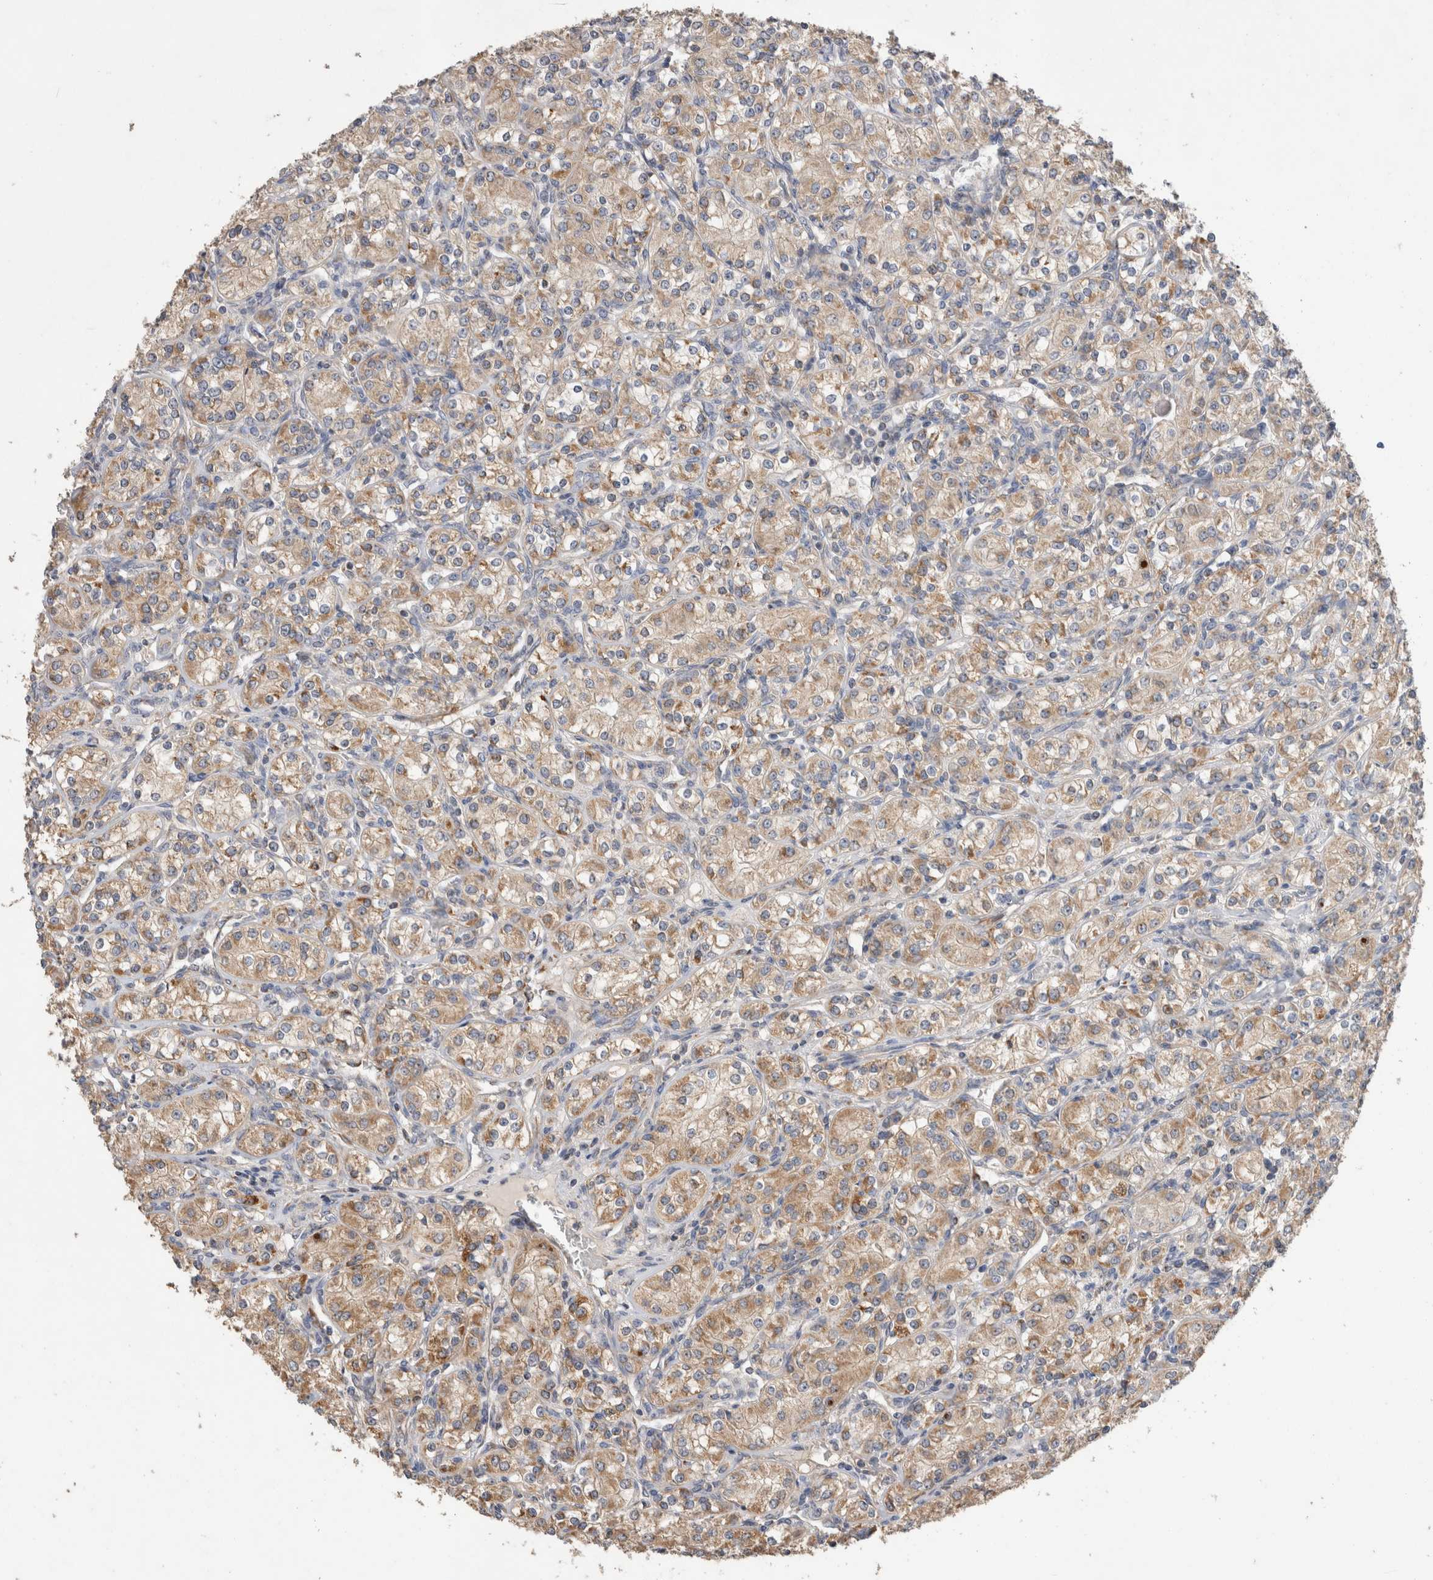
{"staining": {"intensity": "moderate", "quantity": ">75%", "location": "cytoplasmic/membranous"}, "tissue": "renal cancer", "cell_type": "Tumor cells", "image_type": "cancer", "snomed": [{"axis": "morphology", "description": "Adenocarcinoma, NOS"}, {"axis": "topography", "description": "Kidney"}], "caption": "The histopathology image shows staining of renal adenocarcinoma, revealing moderate cytoplasmic/membranous protein expression (brown color) within tumor cells. (DAB (3,3'-diaminobenzidine) IHC, brown staining for protein, blue staining for nuclei).", "gene": "IARS2", "patient": {"sex": "male", "age": 77}}